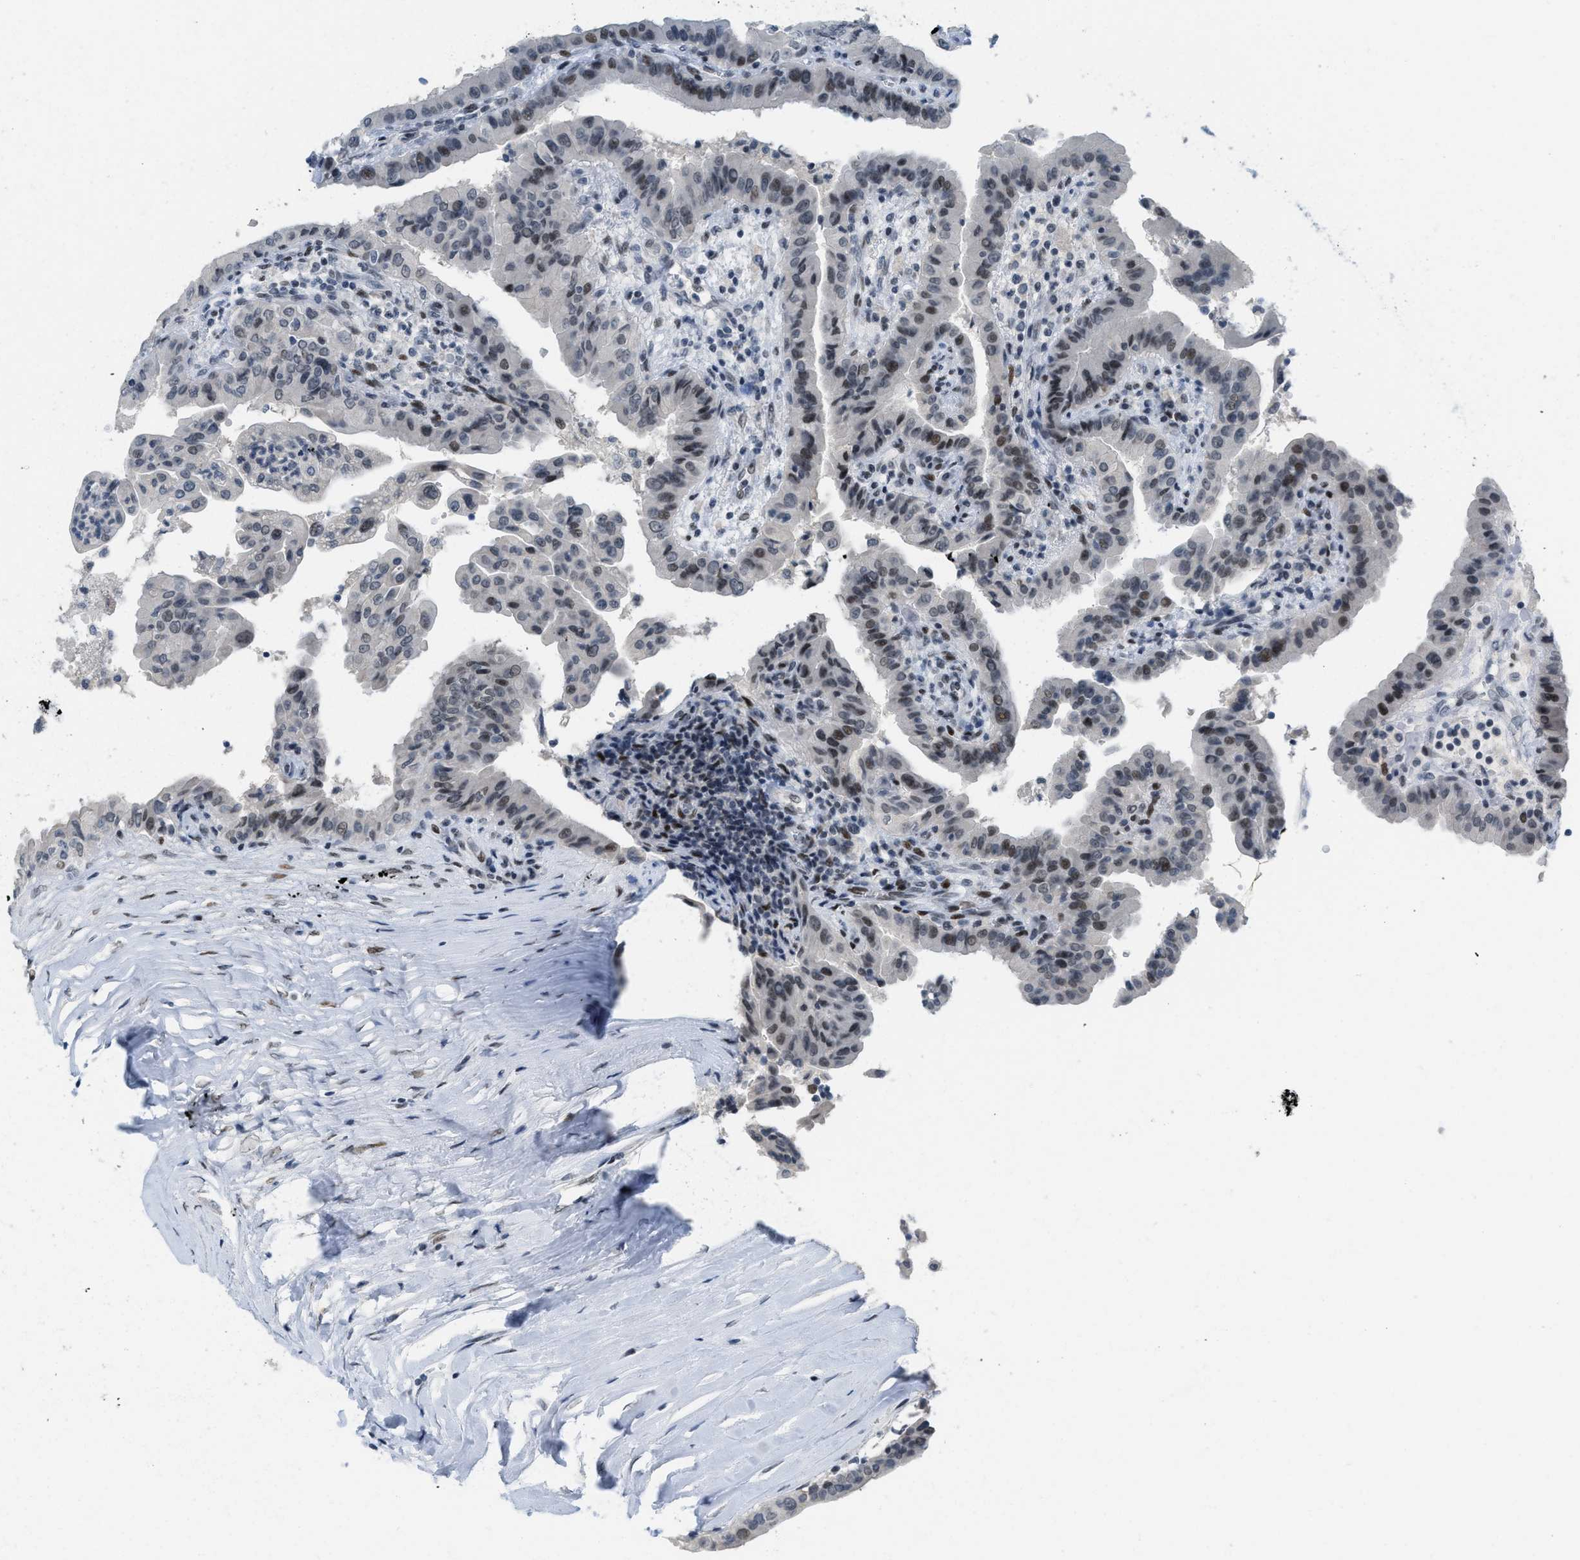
{"staining": {"intensity": "moderate", "quantity": "<25%", "location": "nuclear"}, "tissue": "thyroid cancer", "cell_type": "Tumor cells", "image_type": "cancer", "snomed": [{"axis": "morphology", "description": "Papillary adenocarcinoma, NOS"}, {"axis": "topography", "description": "Thyroid gland"}], "caption": "There is low levels of moderate nuclear expression in tumor cells of thyroid cancer, as demonstrated by immunohistochemical staining (brown color).", "gene": "PBX1", "patient": {"sex": "male", "age": 33}}